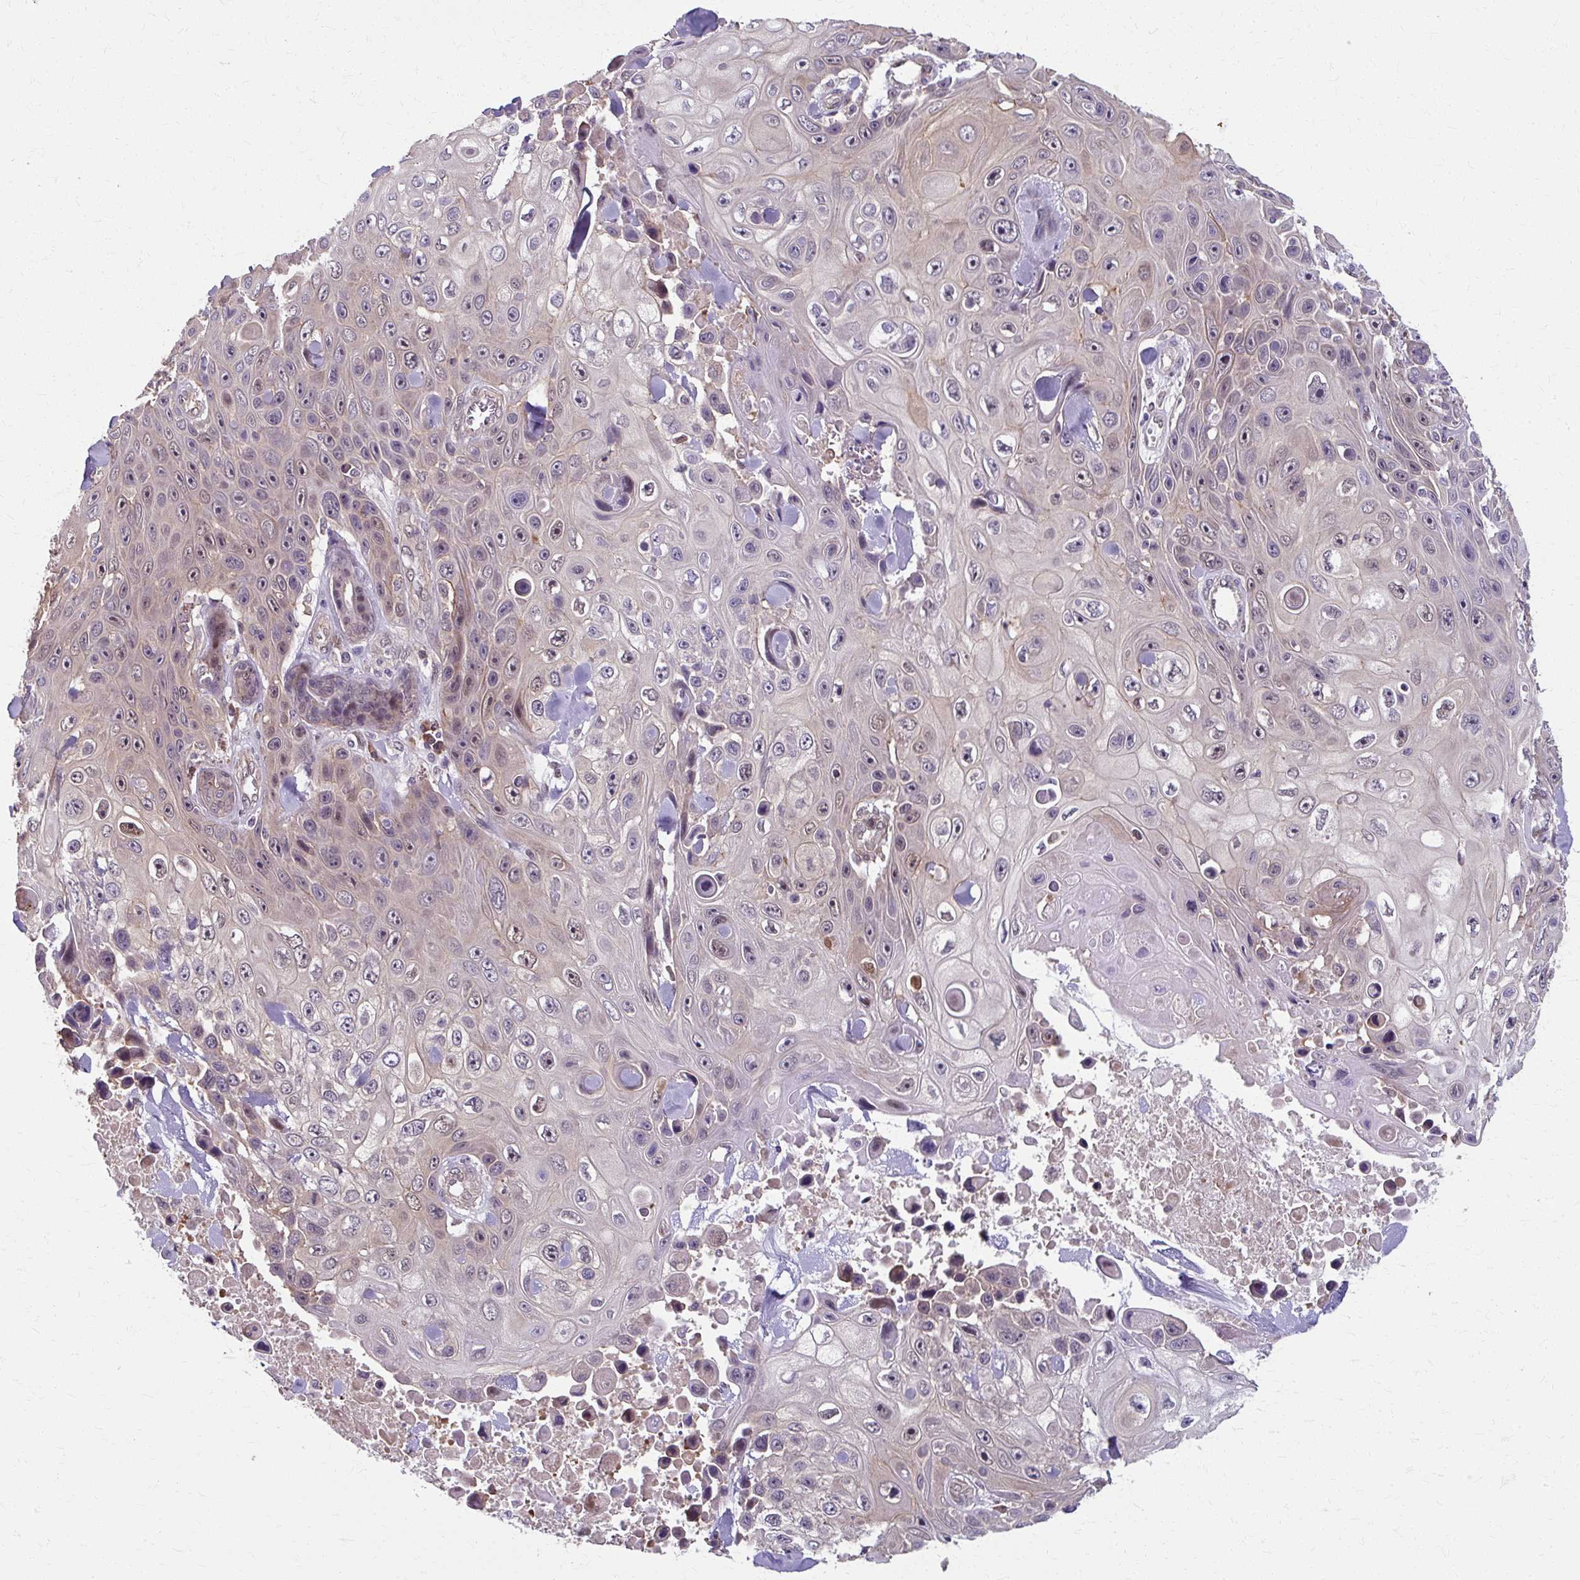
{"staining": {"intensity": "weak", "quantity": "<25%", "location": "cytoplasmic/membranous,nuclear"}, "tissue": "skin cancer", "cell_type": "Tumor cells", "image_type": "cancer", "snomed": [{"axis": "morphology", "description": "Squamous cell carcinoma, NOS"}, {"axis": "topography", "description": "Skin"}], "caption": "Skin cancer (squamous cell carcinoma) was stained to show a protein in brown. There is no significant positivity in tumor cells.", "gene": "ZNF555", "patient": {"sex": "male", "age": 82}}